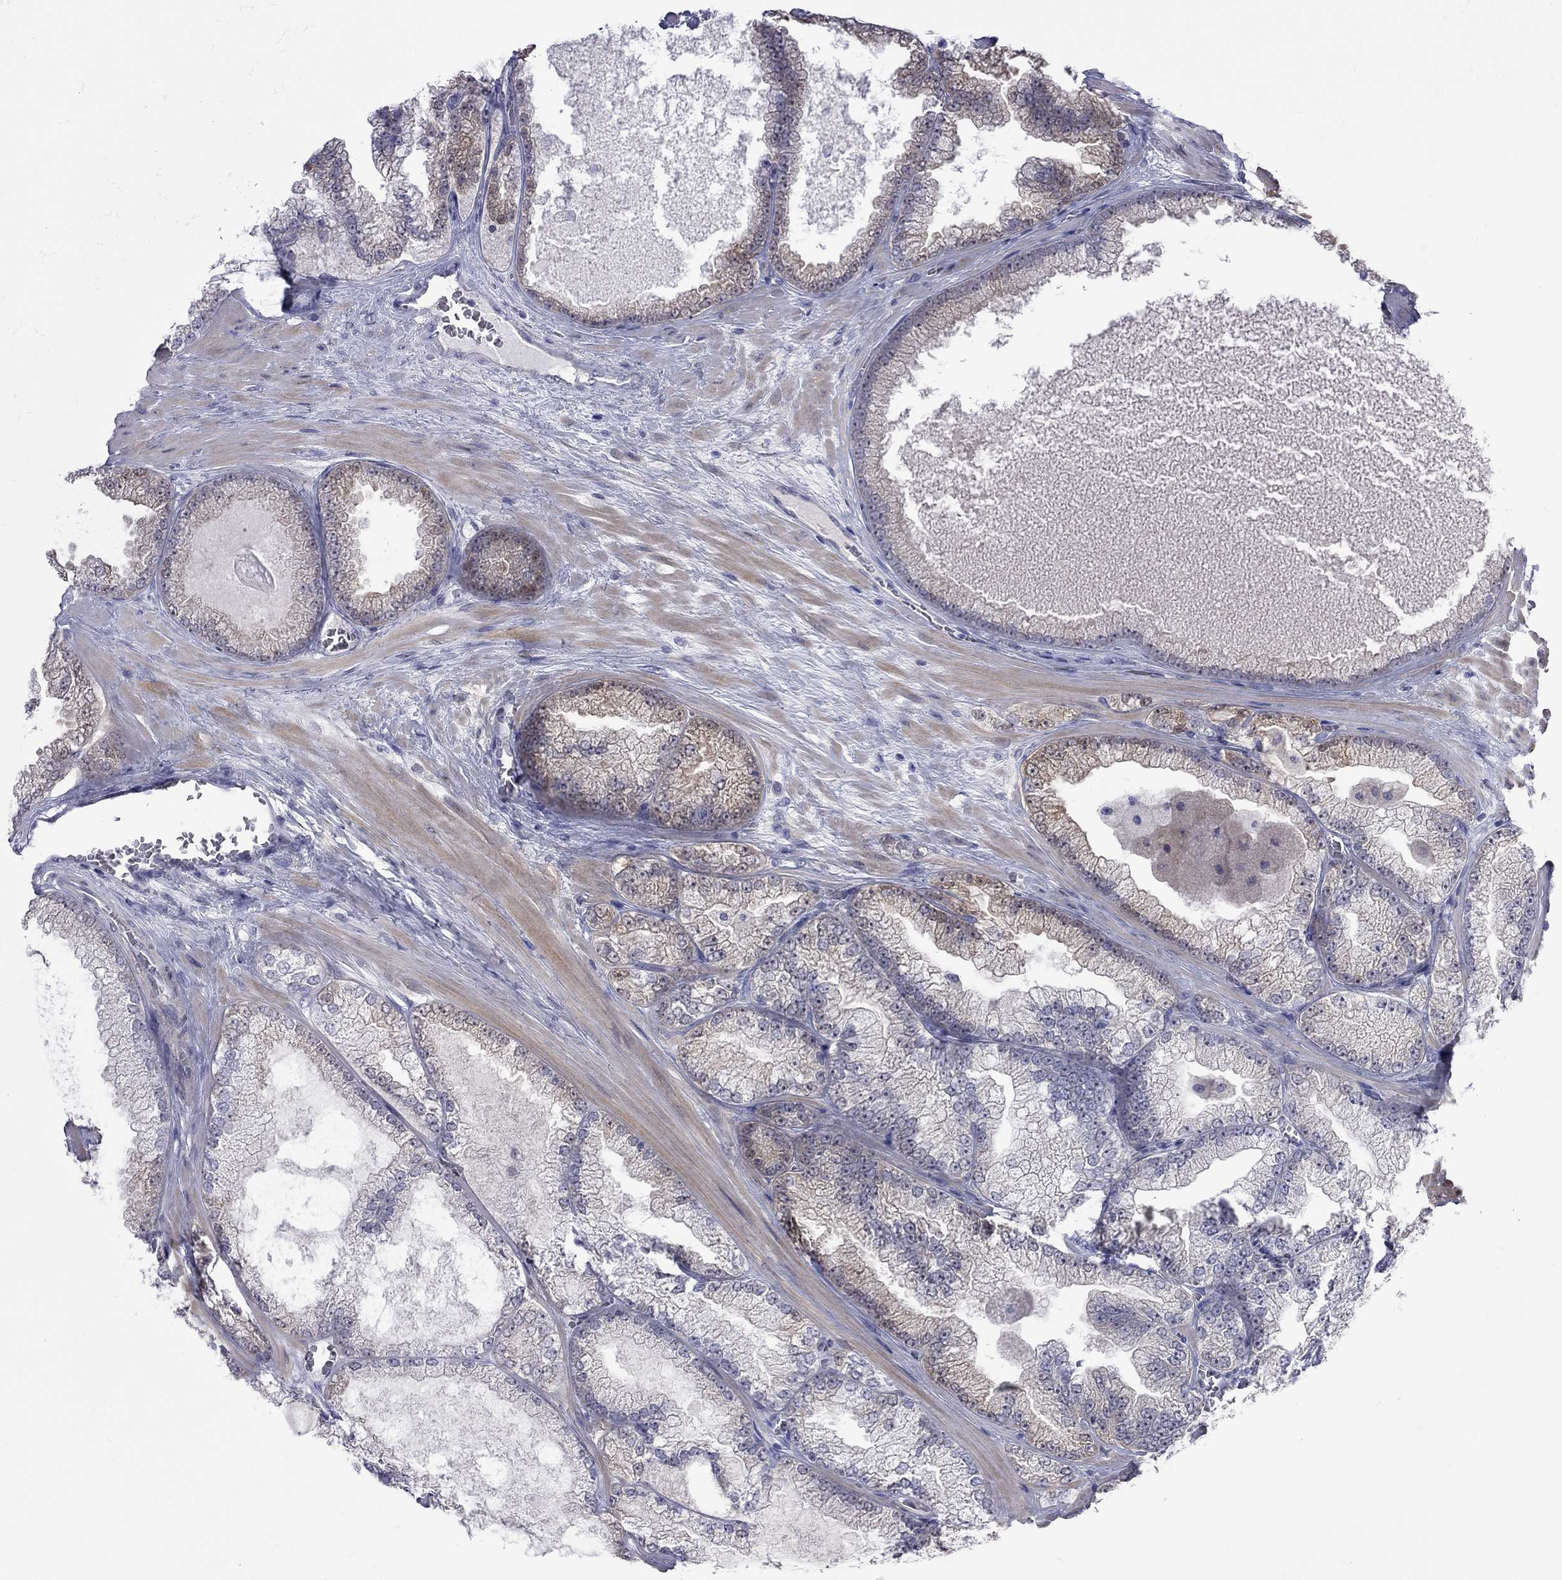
{"staining": {"intensity": "weak", "quantity": "<25%", "location": "cytoplasmic/membranous"}, "tissue": "prostate cancer", "cell_type": "Tumor cells", "image_type": "cancer", "snomed": [{"axis": "morphology", "description": "Adenocarcinoma, Low grade"}, {"axis": "topography", "description": "Prostate"}], "caption": "Tumor cells are negative for protein expression in human prostate cancer.", "gene": "CTNNBIP1", "patient": {"sex": "male", "age": 57}}